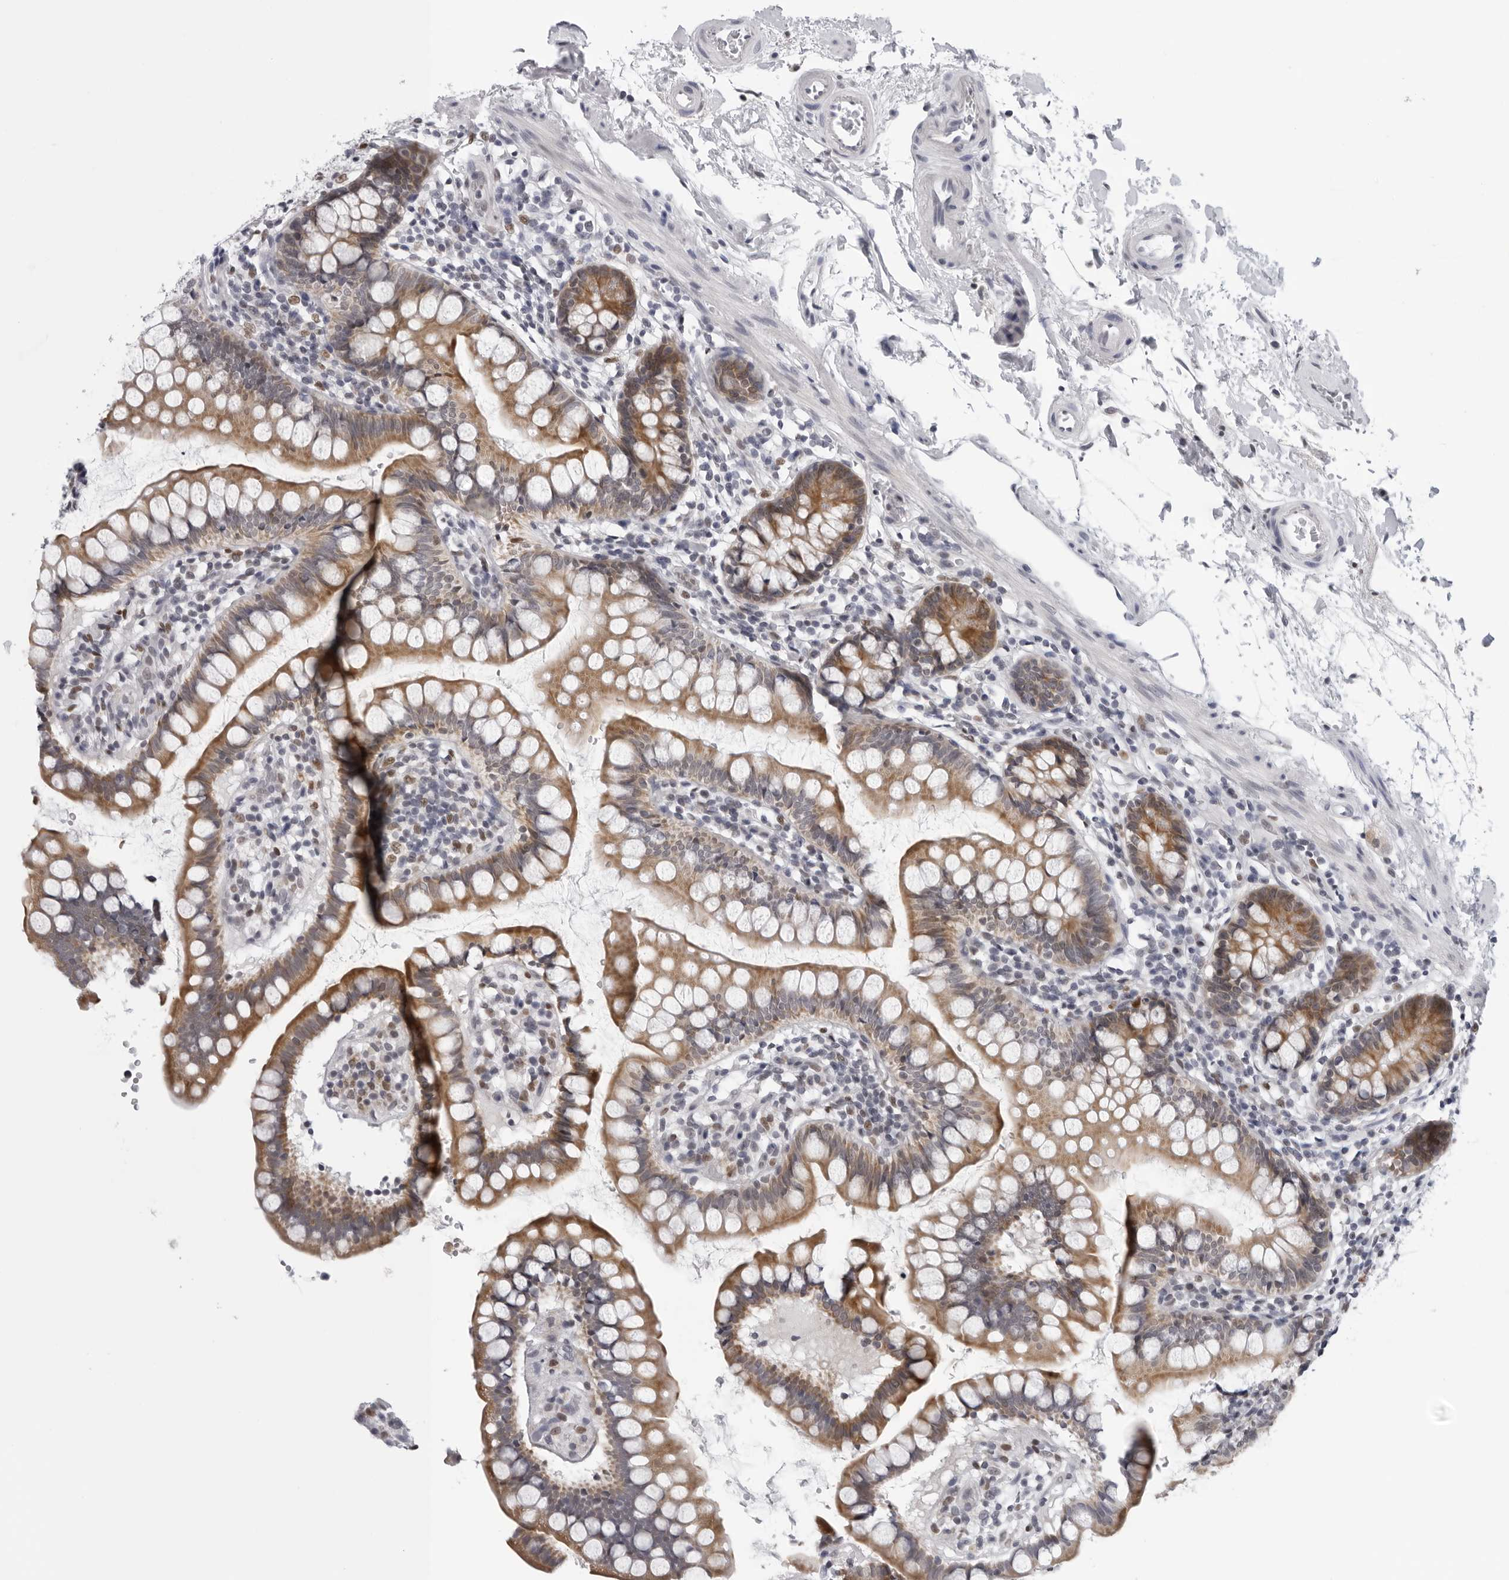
{"staining": {"intensity": "moderate", "quantity": ">75%", "location": "cytoplasmic/membranous"}, "tissue": "small intestine", "cell_type": "Glandular cells", "image_type": "normal", "snomed": [{"axis": "morphology", "description": "Normal tissue, NOS"}, {"axis": "topography", "description": "Small intestine"}], "caption": "DAB immunohistochemical staining of benign human small intestine exhibits moderate cytoplasmic/membranous protein expression in about >75% of glandular cells.", "gene": "CPT2", "patient": {"sex": "female", "age": 84}}